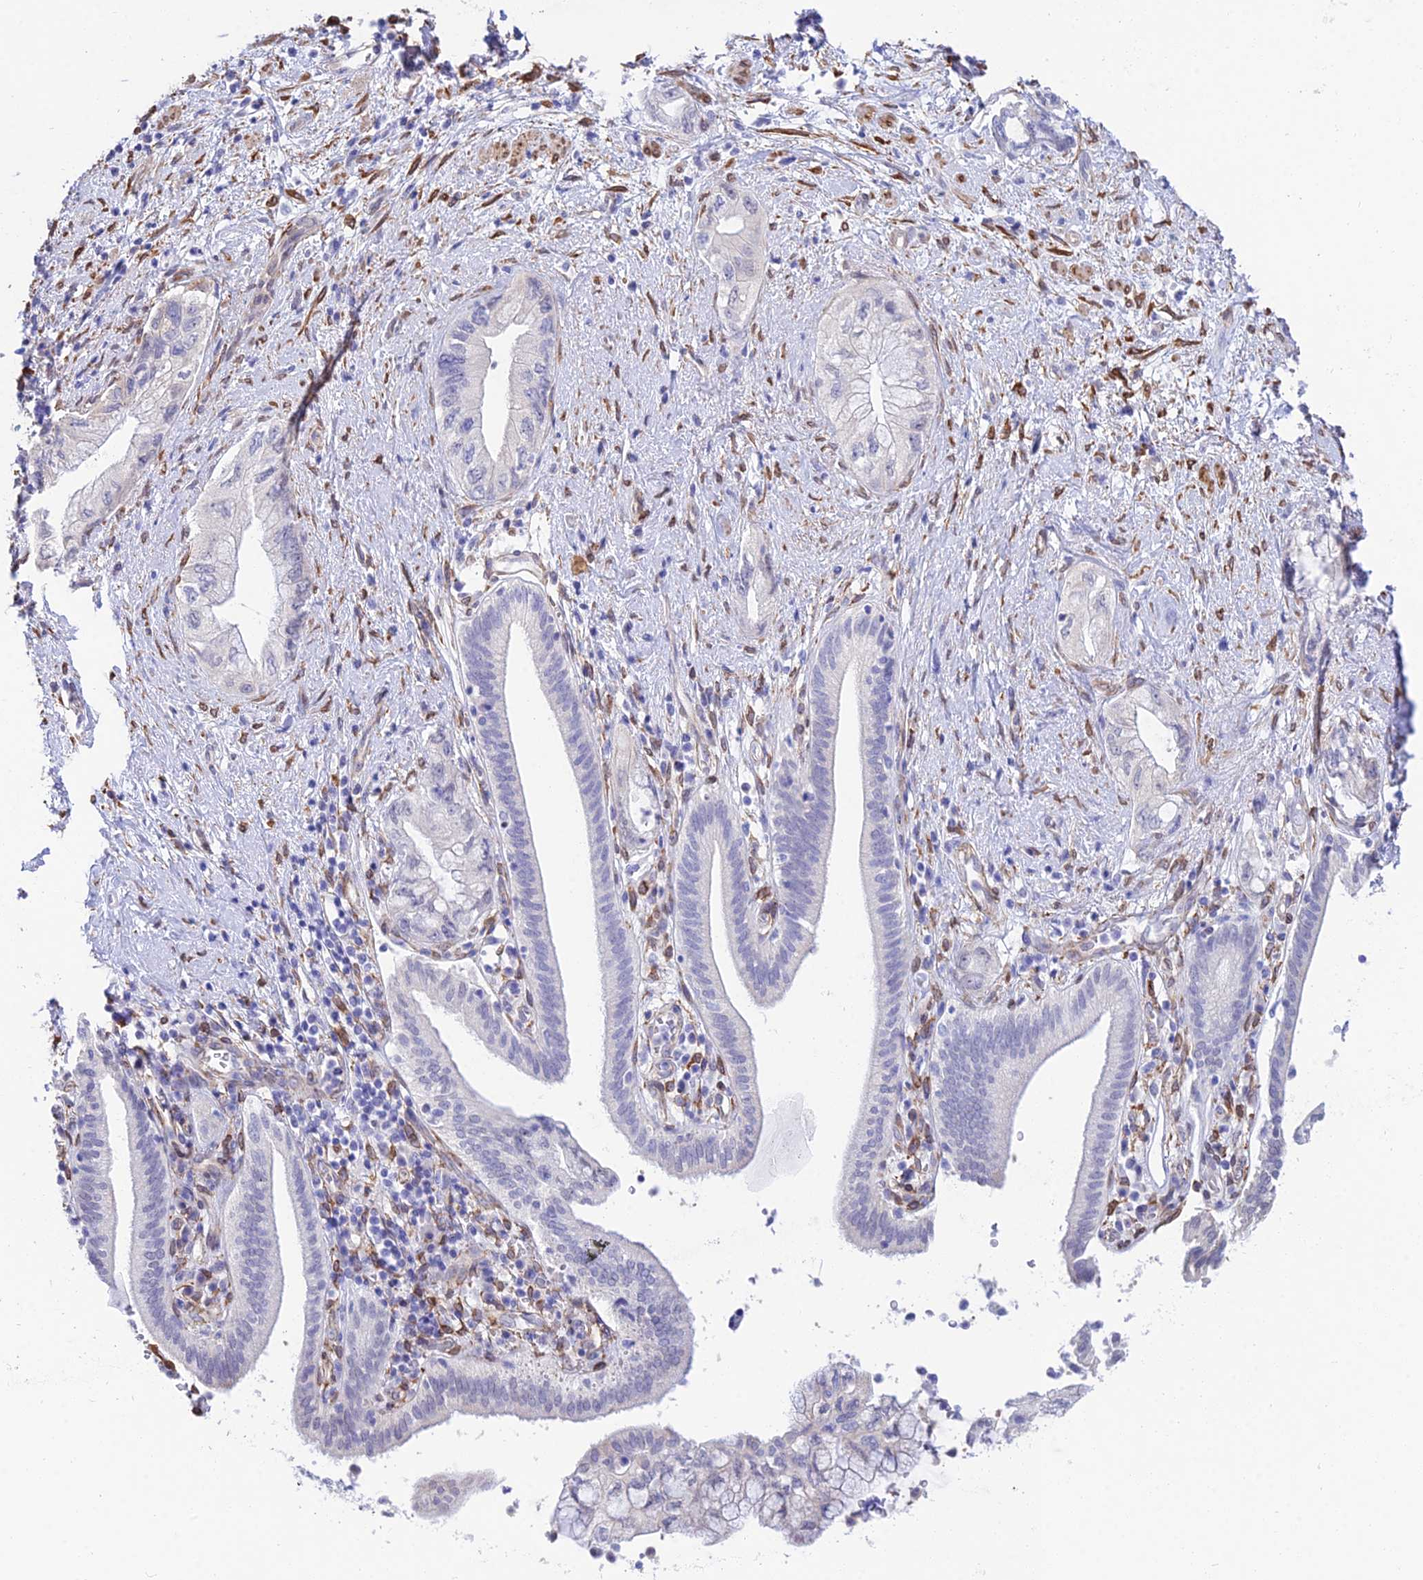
{"staining": {"intensity": "weak", "quantity": "25%-75%", "location": "cytoplasmic/membranous"}, "tissue": "pancreatic cancer", "cell_type": "Tumor cells", "image_type": "cancer", "snomed": [{"axis": "morphology", "description": "Adenocarcinoma, NOS"}, {"axis": "topography", "description": "Pancreas"}], "caption": "Protein expression analysis of pancreatic cancer (adenocarcinoma) displays weak cytoplasmic/membranous positivity in approximately 25%-75% of tumor cells.", "gene": "MXRA7", "patient": {"sex": "female", "age": 73}}